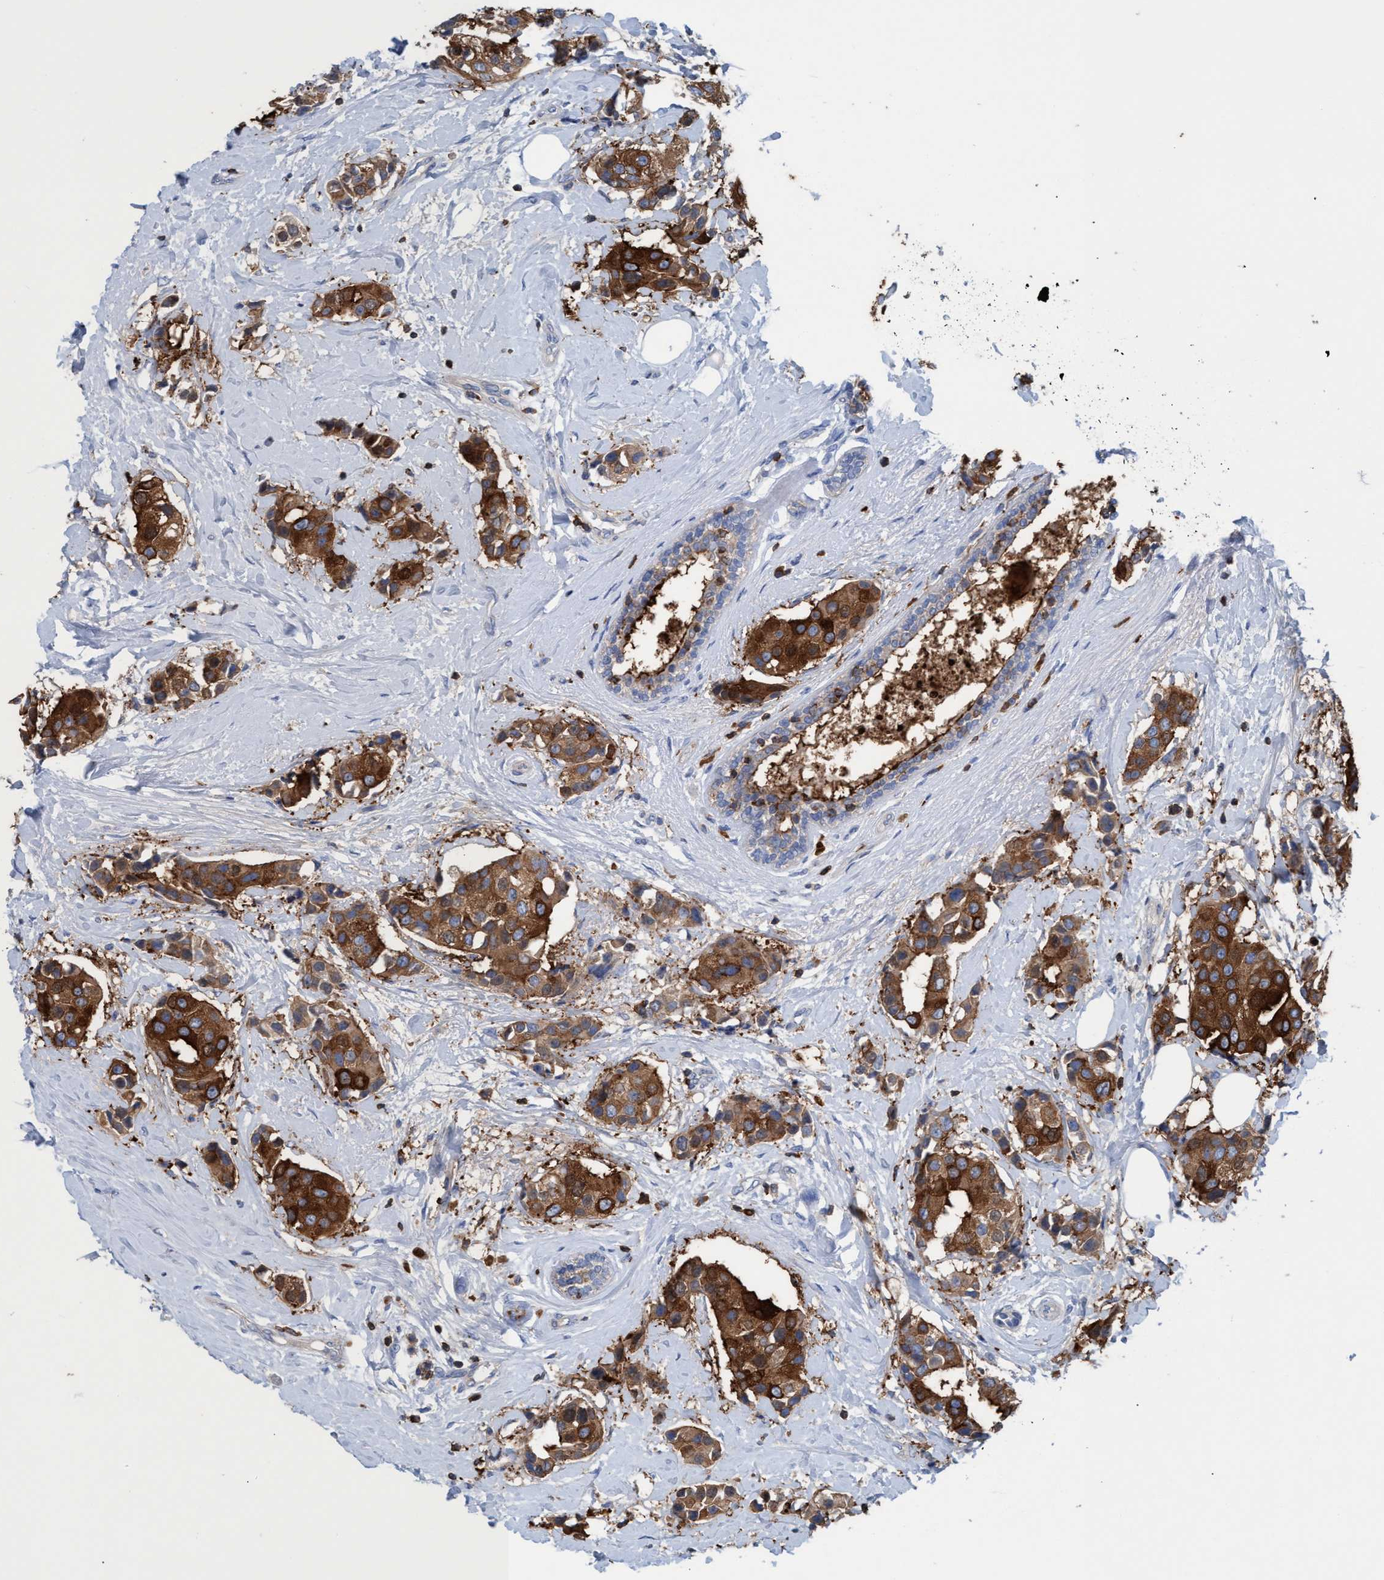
{"staining": {"intensity": "strong", "quantity": ">75%", "location": "cytoplasmic/membranous"}, "tissue": "breast cancer", "cell_type": "Tumor cells", "image_type": "cancer", "snomed": [{"axis": "morphology", "description": "Normal tissue, NOS"}, {"axis": "morphology", "description": "Duct carcinoma"}, {"axis": "topography", "description": "Breast"}], "caption": "Breast cancer tissue exhibits strong cytoplasmic/membranous staining in about >75% of tumor cells", "gene": "EZR", "patient": {"sex": "female", "age": 39}}